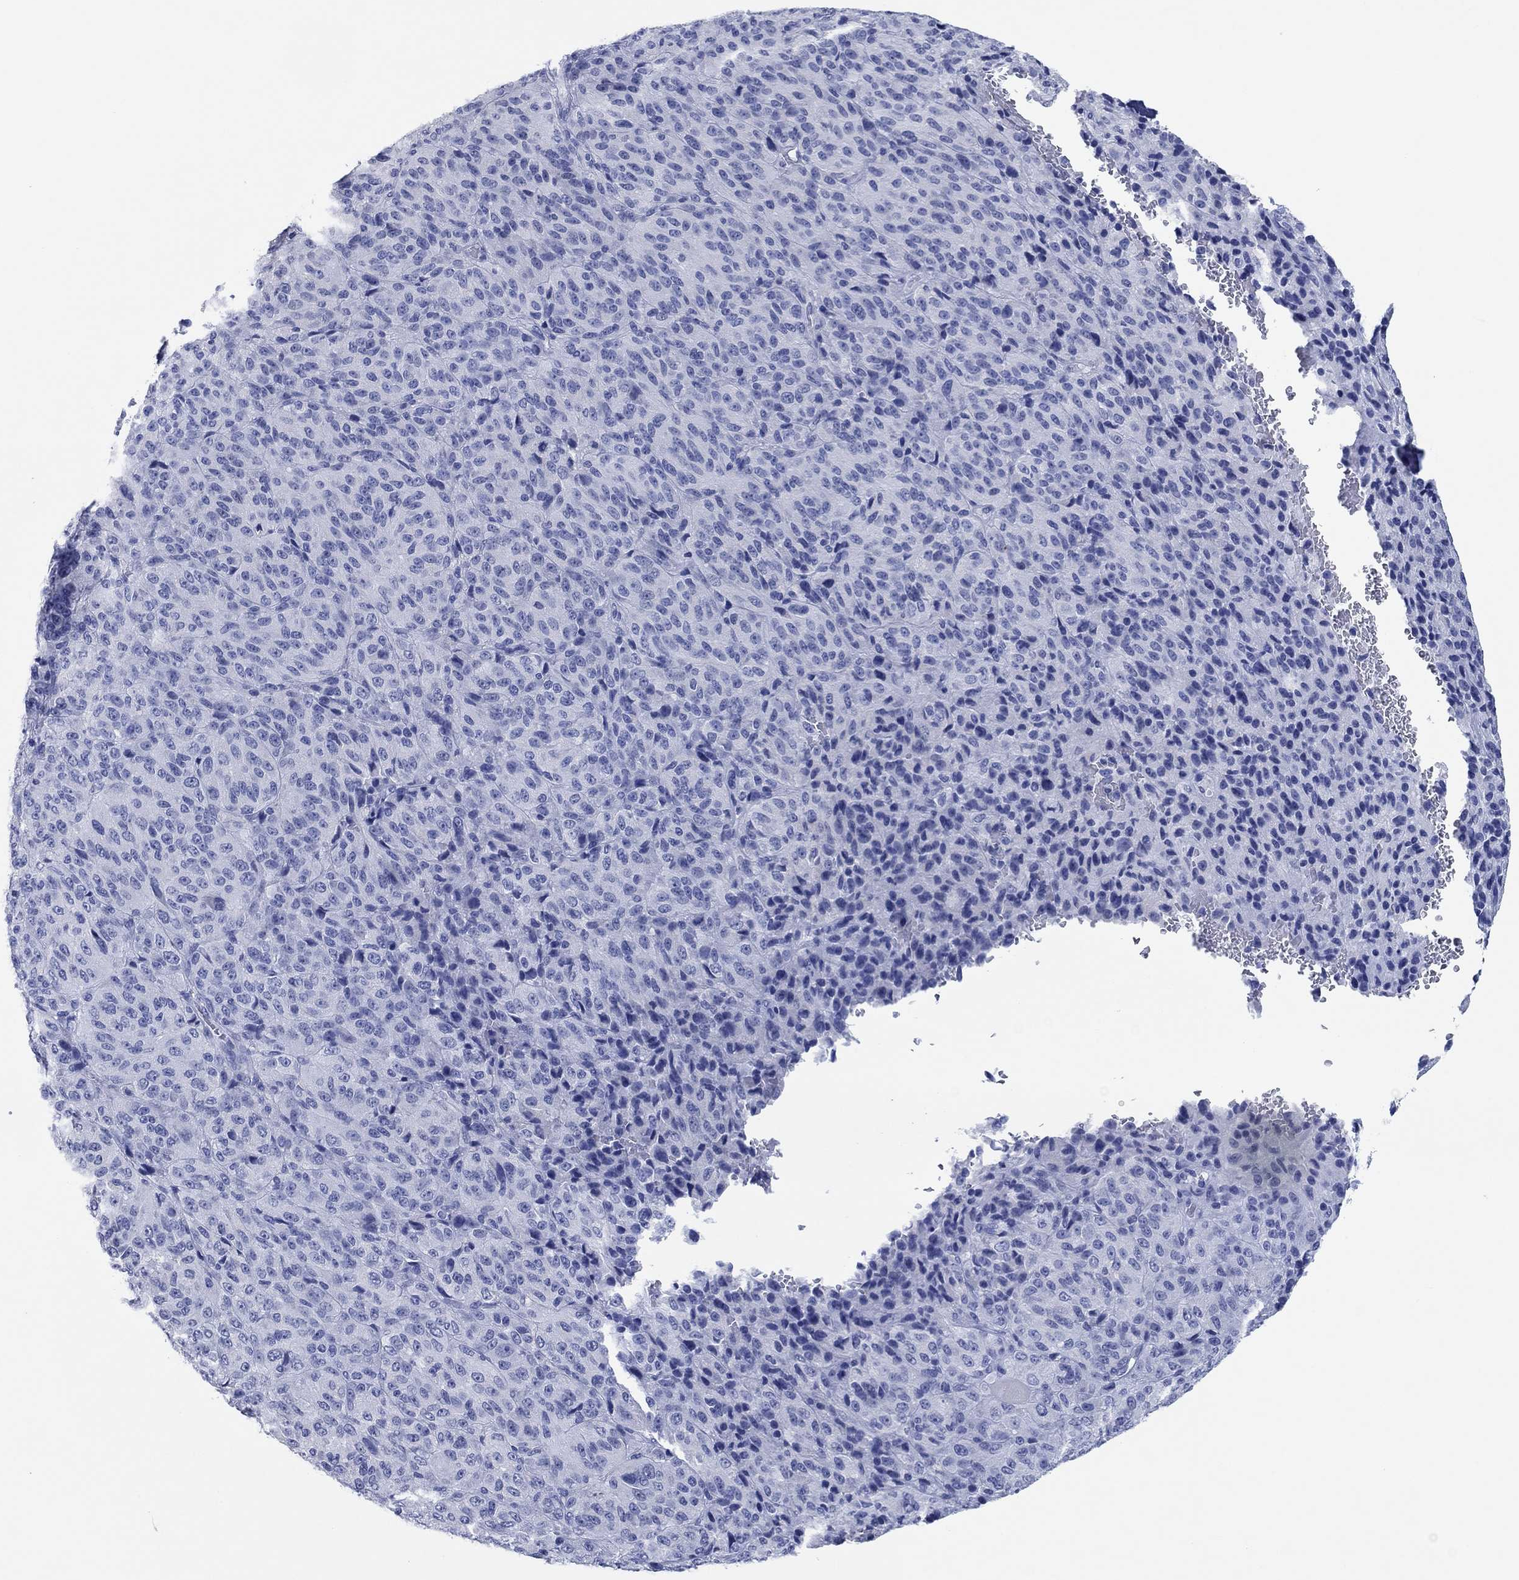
{"staining": {"intensity": "negative", "quantity": "none", "location": "none"}, "tissue": "melanoma", "cell_type": "Tumor cells", "image_type": "cancer", "snomed": [{"axis": "morphology", "description": "Malignant melanoma, Metastatic site"}, {"axis": "topography", "description": "Brain"}], "caption": "There is no significant expression in tumor cells of malignant melanoma (metastatic site).", "gene": "POU5F1", "patient": {"sex": "female", "age": 56}}